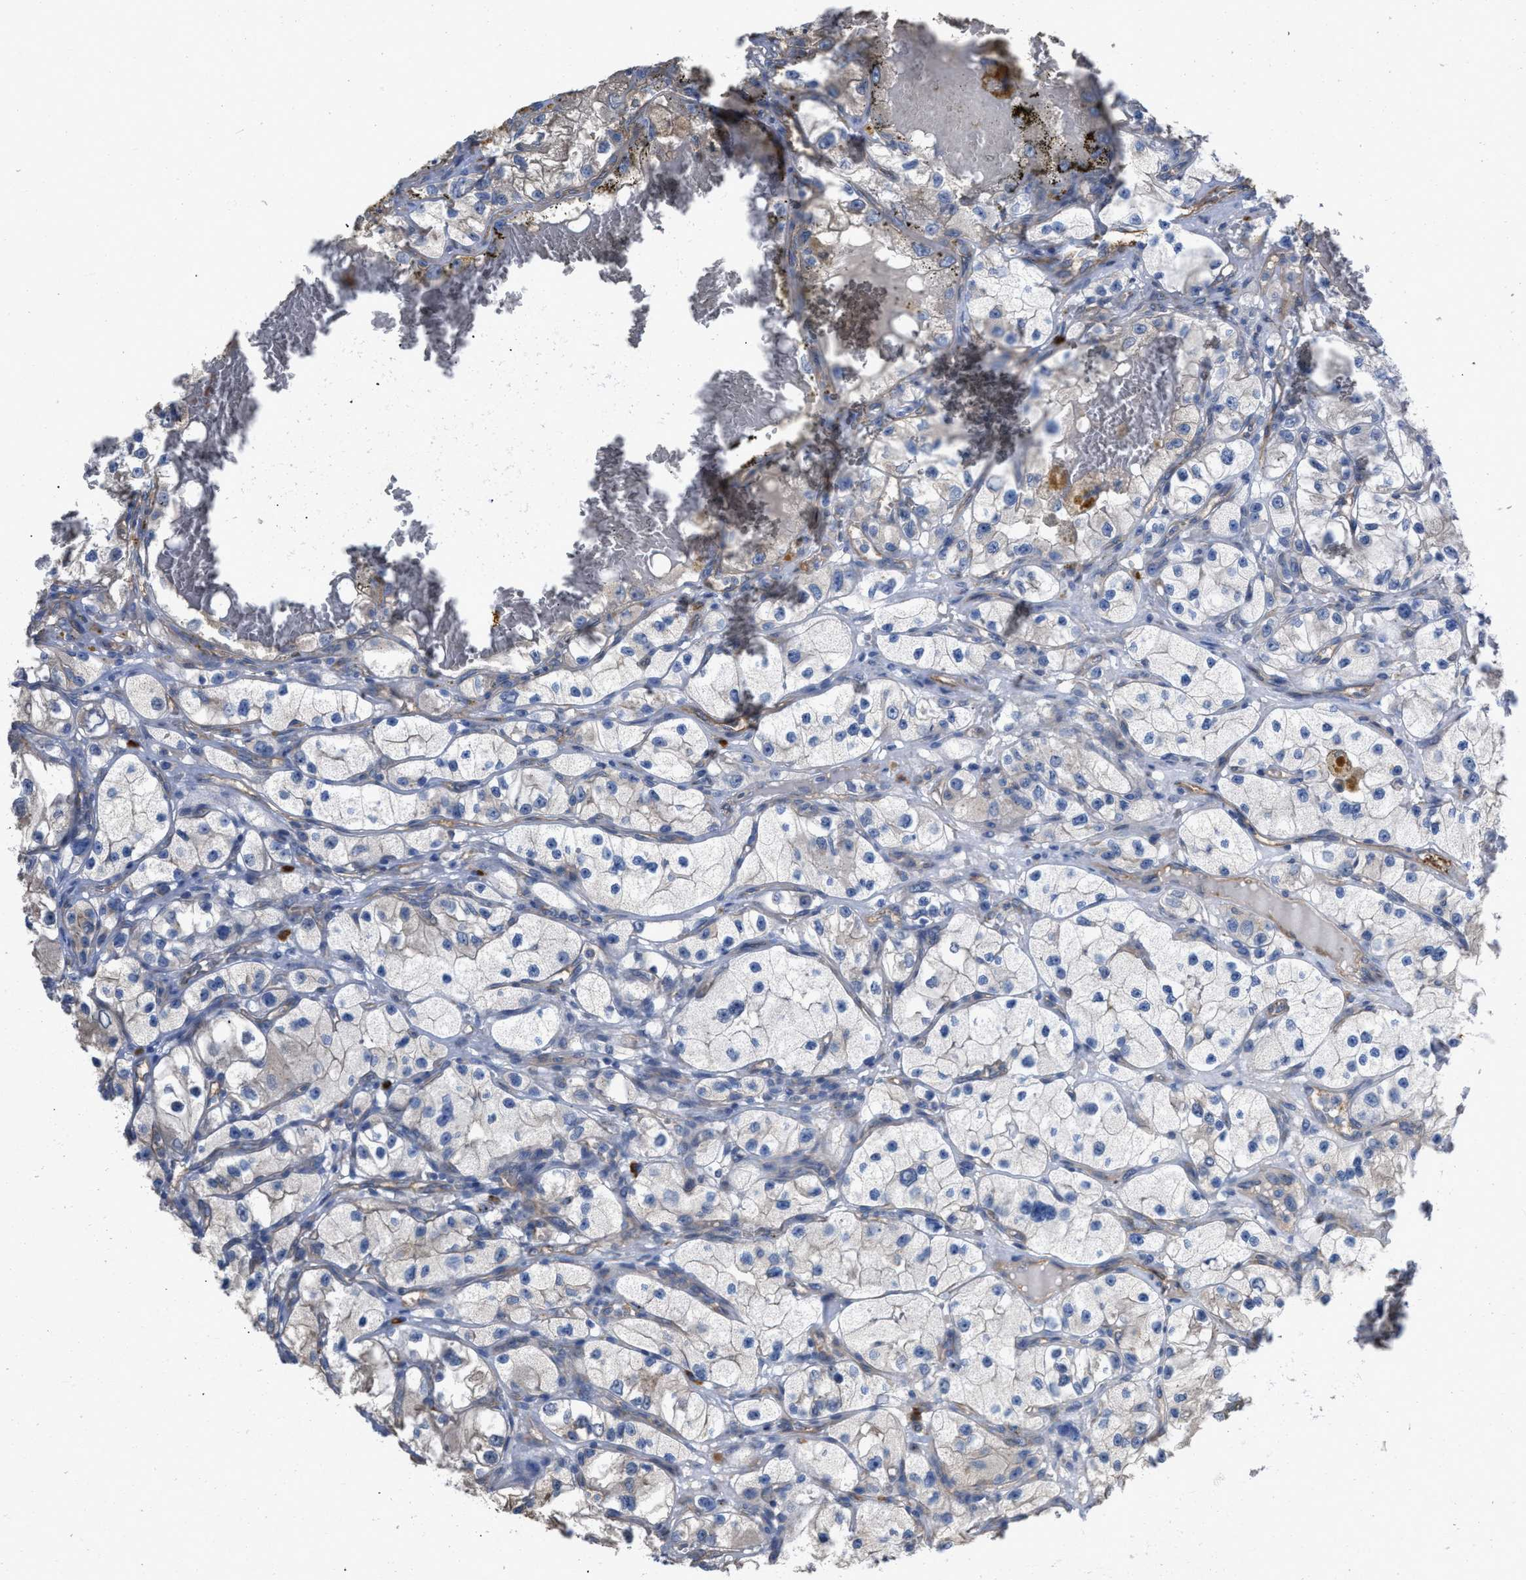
{"staining": {"intensity": "weak", "quantity": "<25%", "location": "cytoplasmic/membranous"}, "tissue": "renal cancer", "cell_type": "Tumor cells", "image_type": "cancer", "snomed": [{"axis": "morphology", "description": "Adenocarcinoma, NOS"}, {"axis": "topography", "description": "Kidney"}], "caption": "Tumor cells show no significant protein expression in renal cancer (adenocarcinoma).", "gene": "SLC4A11", "patient": {"sex": "female", "age": 57}}